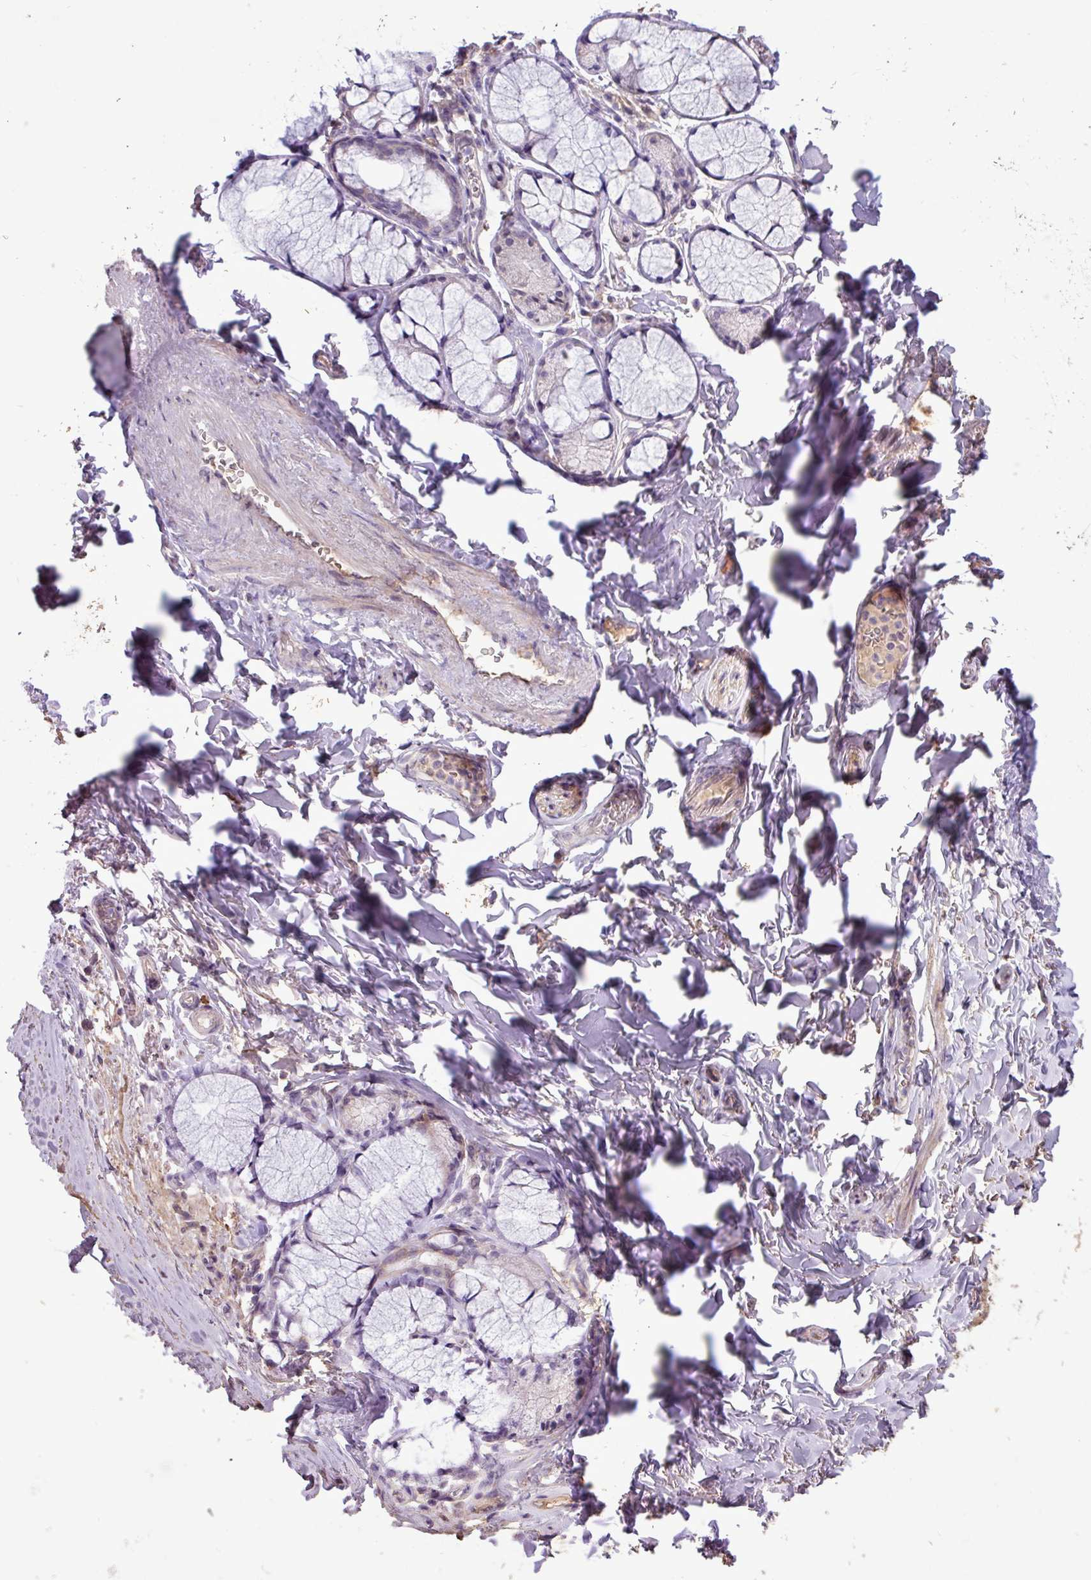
{"staining": {"intensity": "negative", "quantity": "none", "location": "none"}, "tissue": "soft tissue", "cell_type": "Fibroblasts", "image_type": "normal", "snomed": [{"axis": "morphology", "description": "Normal tissue, NOS"}, {"axis": "topography", "description": "Bronchus"}], "caption": "Human soft tissue stained for a protein using IHC reveals no staining in fibroblasts.", "gene": "L3MBTL3", "patient": {"sex": "male", "age": 70}}